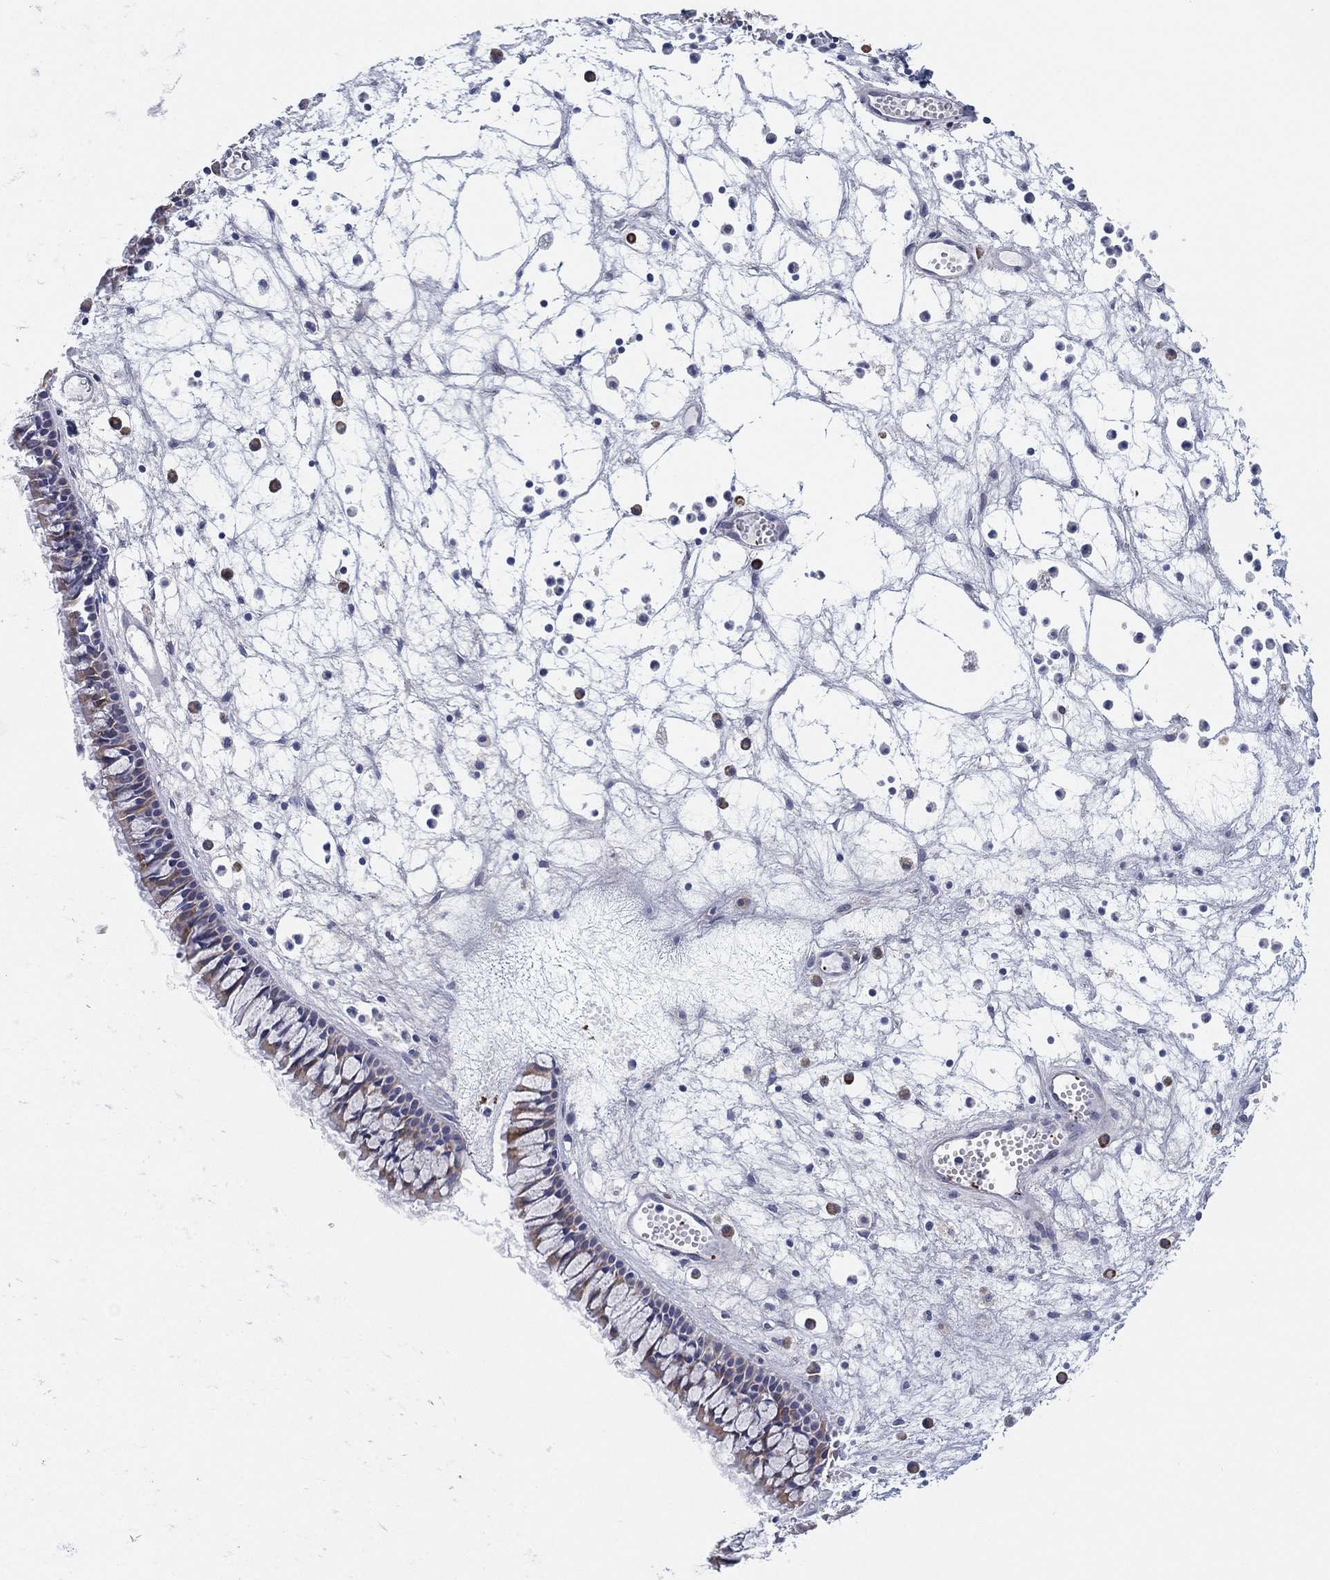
{"staining": {"intensity": "weak", "quantity": "25%-75%", "location": "cytoplasmic/membranous"}, "tissue": "nasopharynx", "cell_type": "Respiratory epithelial cells", "image_type": "normal", "snomed": [{"axis": "morphology", "description": "Normal tissue, NOS"}, {"axis": "topography", "description": "Nasopharynx"}], "caption": "A high-resolution image shows immunohistochemistry (IHC) staining of benign nasopharynx, which exhibits weak cytoplasmic/membranous expression in about 25%-75% of respiratory epithelial cells. (DAB = brown stain, brightfield microscopy at high magnification).", "gene": "TMEM40", "patient": {"sex": "female", "age": 47}}